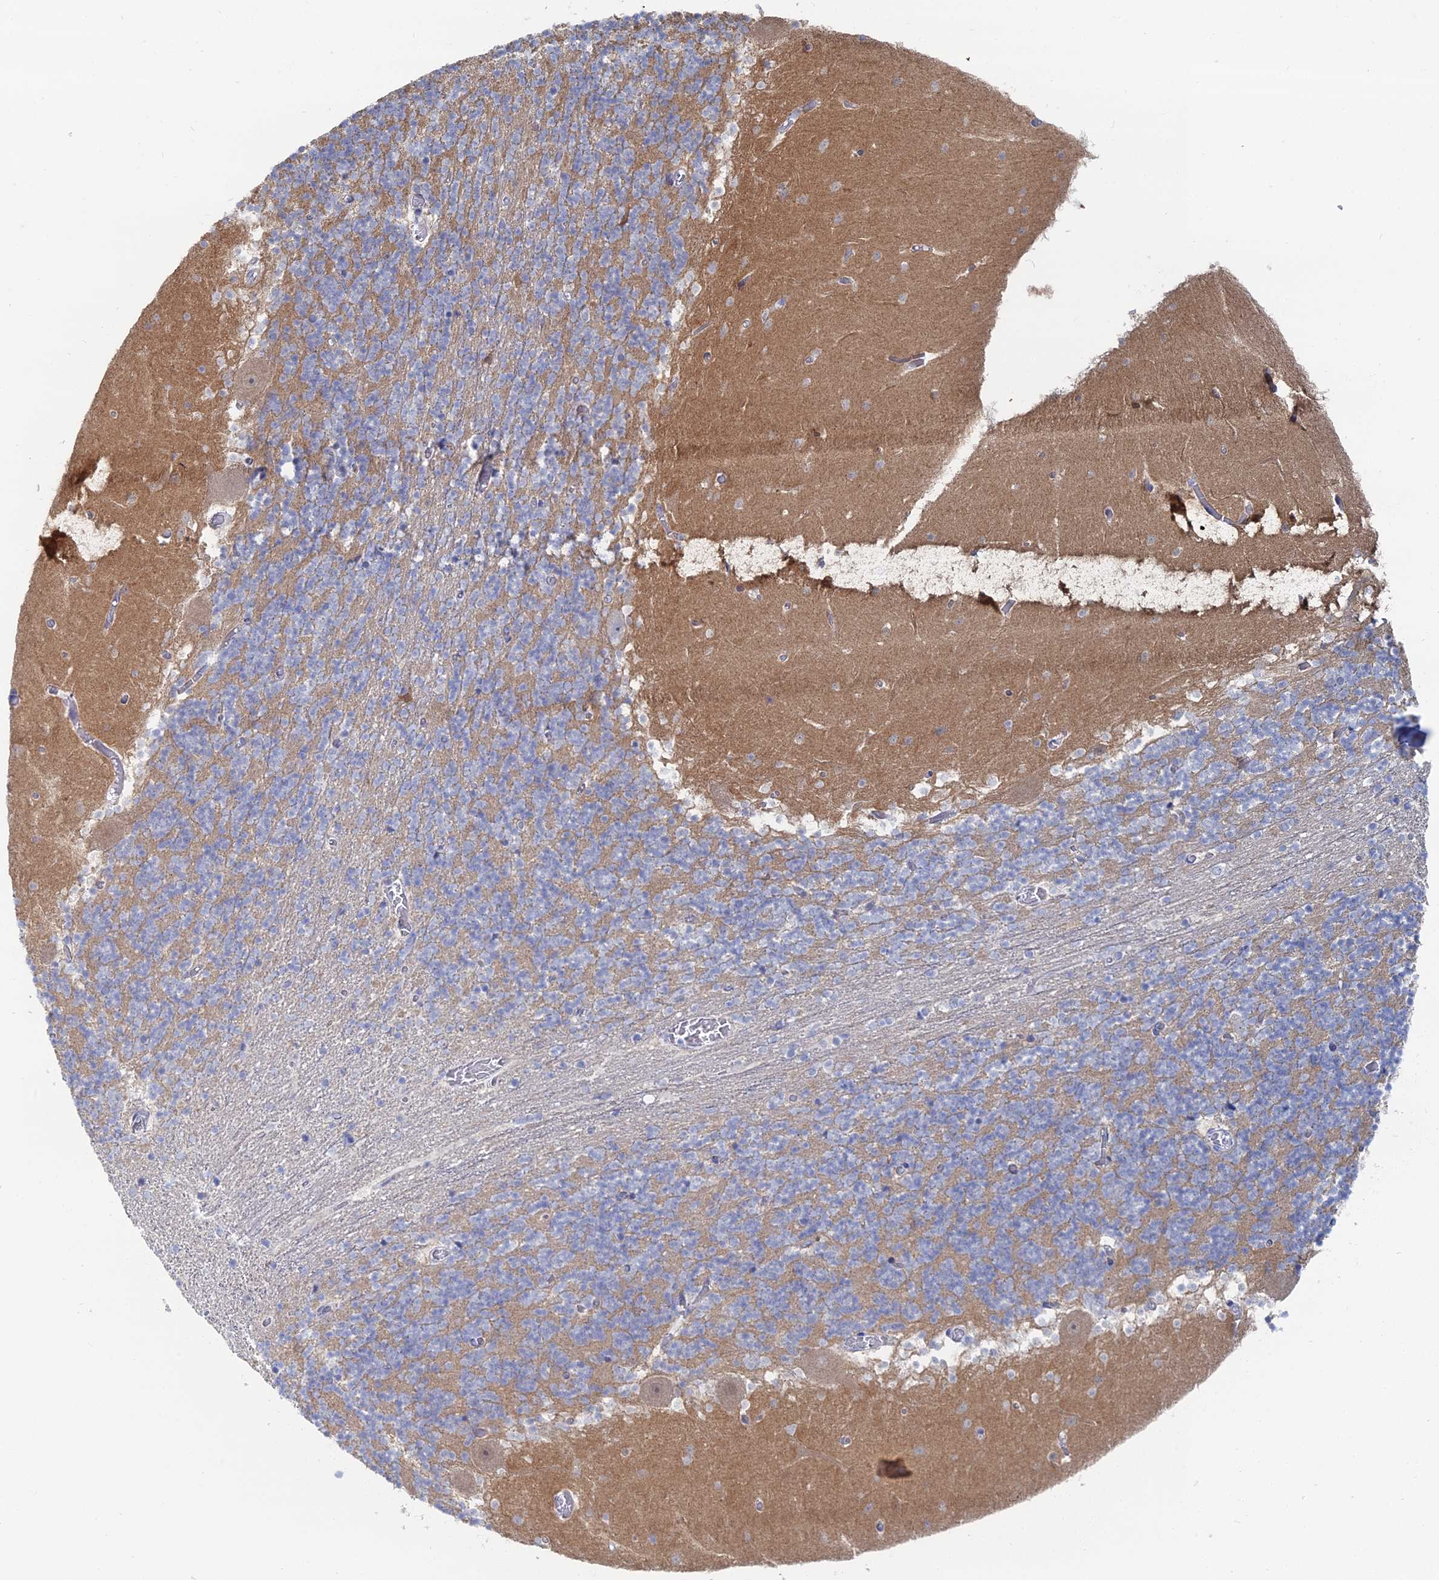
{"staining": {"intensity": "negative", "quantity": "none", "location": "none"}, "tissue": "cerebellum", "cell_type": "Cells in granular layer", "image_type": "normal", "snomed": [{"axis": "morphology", "description": "Normal tissue, NOS"}, {"axis": "topography", "description": "Cerebellum"}], "caption": "This micrograph is of benign cerebellum stained with immunohistochemistry to label a protein in brown with the nuclei are counter-stained blue. There is no positivity in cells in granular layer. (Immunohistochemistry (ihc), brightfield microscopy, high magnification).", "gene": "THAP4", "patient": {"sex": "female", "age": 28}}